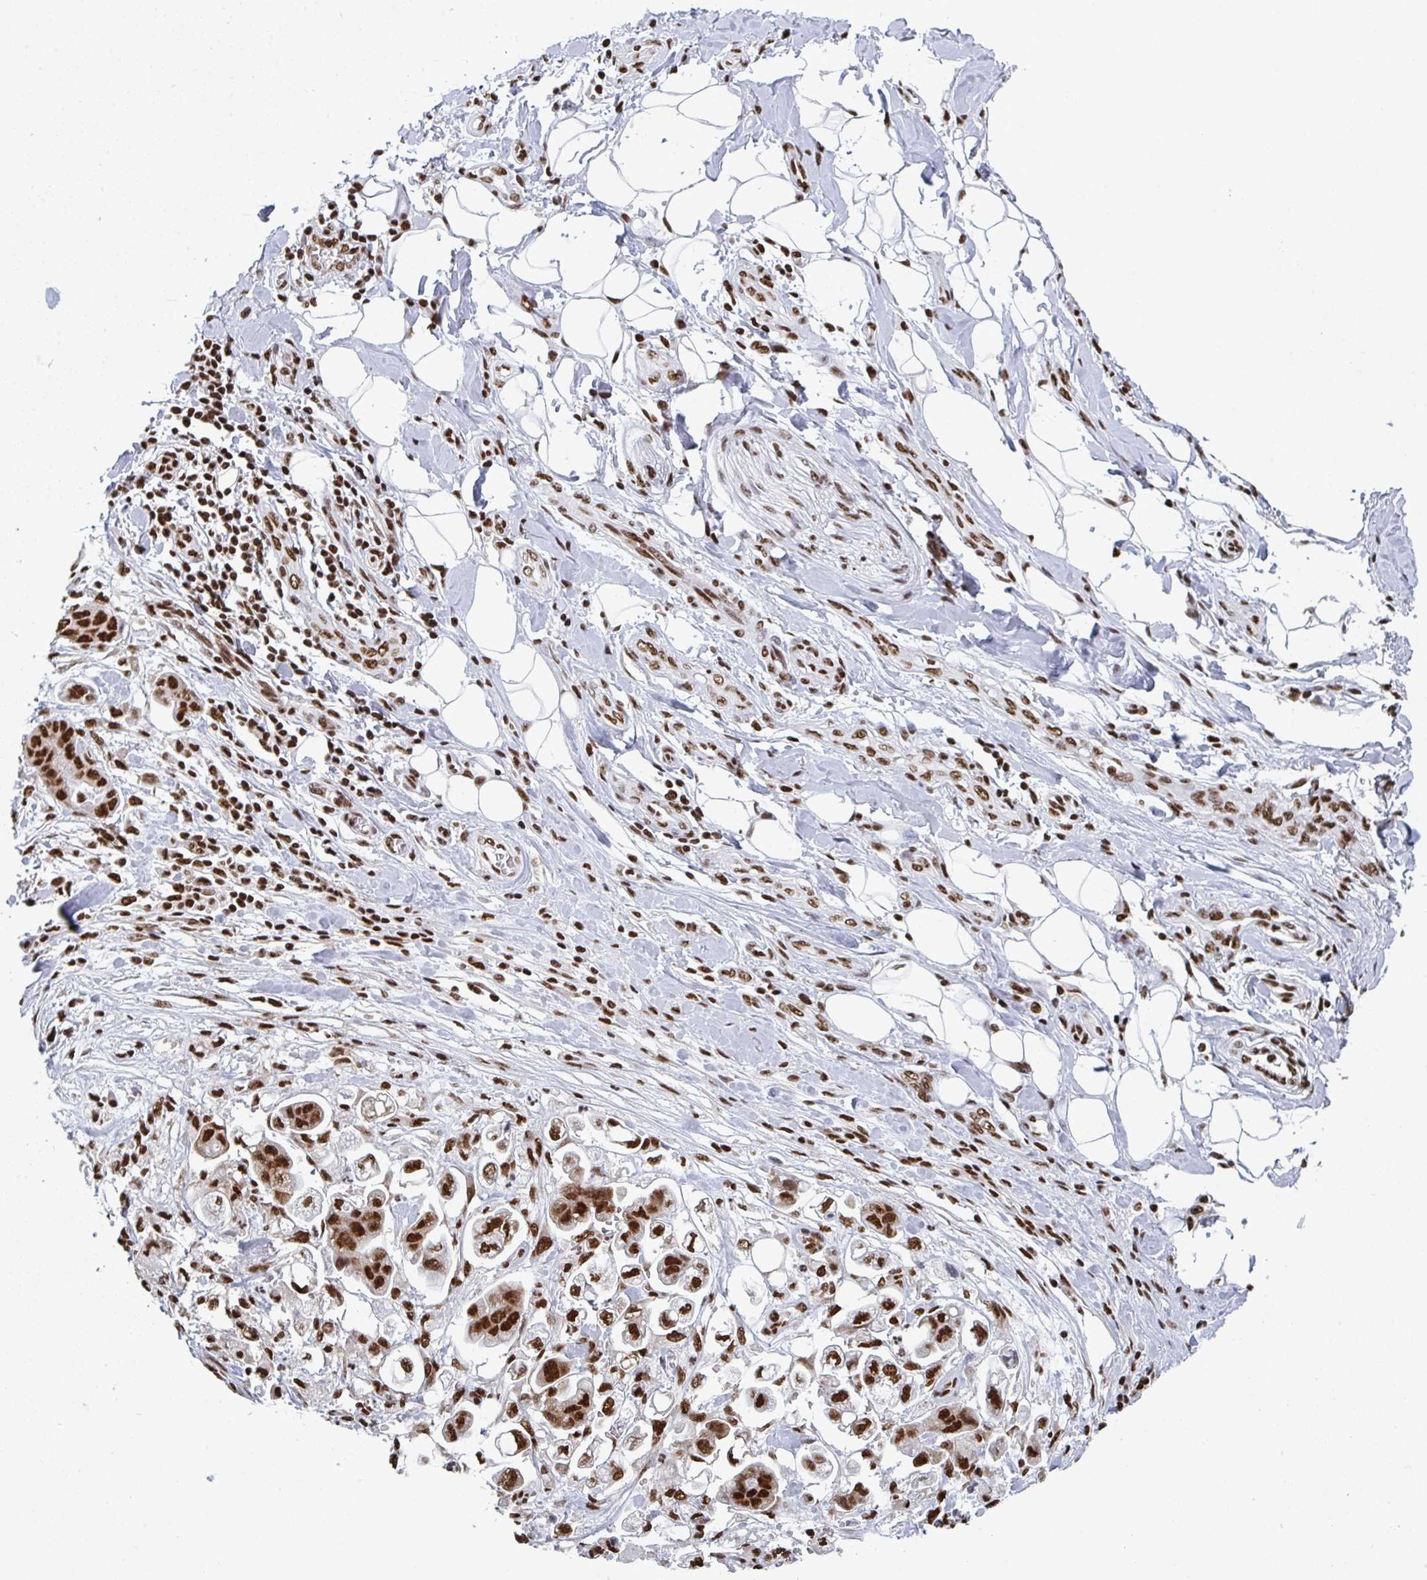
{"staining": {"intensity": "strong", "quantity": ">75%", "location": "nuclear"}, "tissue": "stomach cancer", "cell_type": "Tumor cells", "image_type": "cancer", "snomed": [{"axis": "morphology", "description": "Adenocarcinoma, NOS"}, {"axis": "topography", "description": "Stomach"}], "caption": "Protein expression analysis of human stomach cancer reveals strong nuclear staining in approximately >75% of tumor cells.", "gene": "GAR1", "patient": {"sex": "male", "age": 62}}